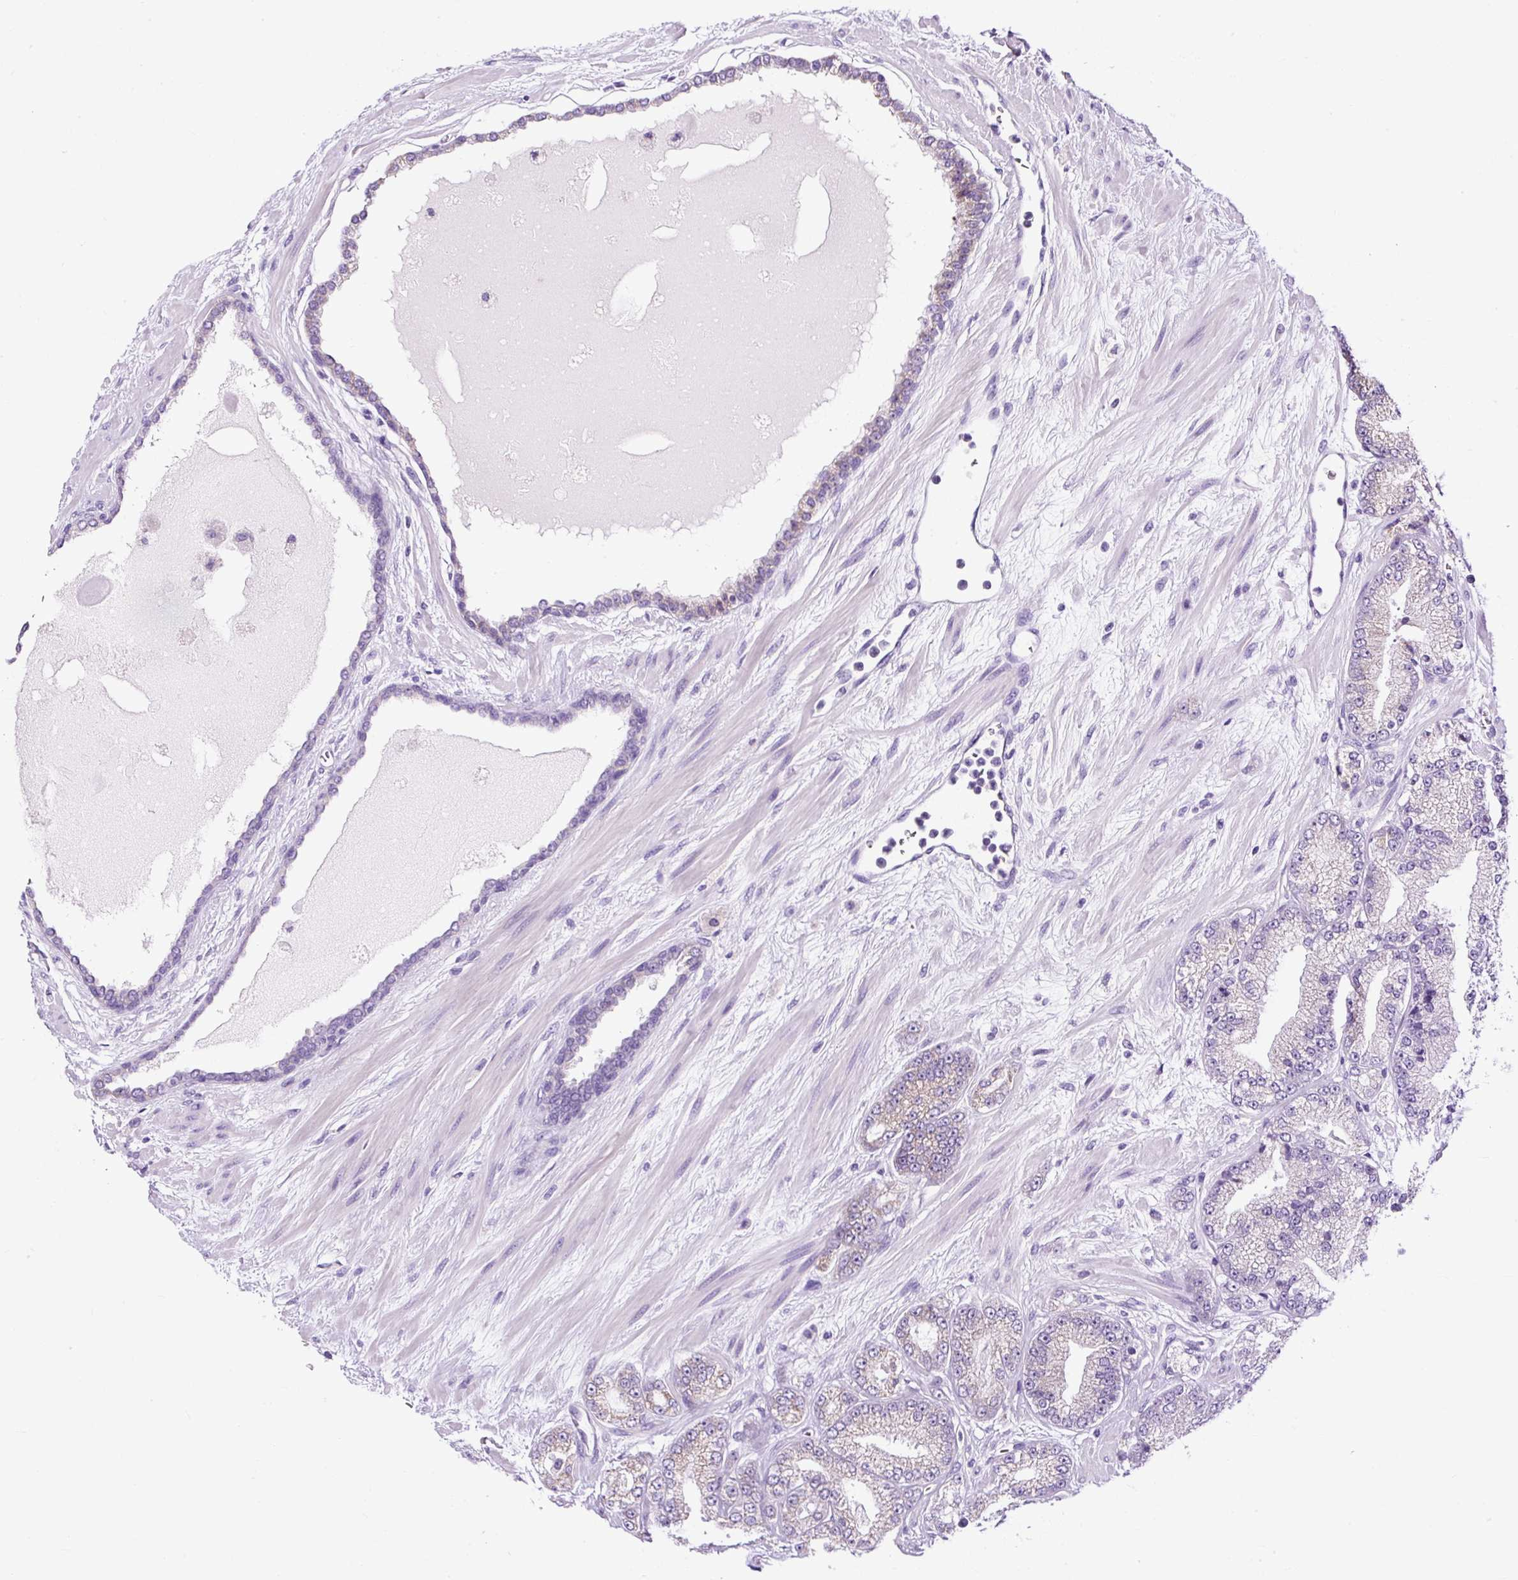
{"staining": {"intensity": "weak", "quantity": "<25%", "location": "cytoplasmic/membranous"}, "tissue": "prostate cancer", "cell_type": "Tumor cells", "image_type": "cancer", "snomed": [{"axis": "morphology", "description": "Adenocarcinoma, High grade"}, {"axis": "topography", "description": "Prostate"}], "caption": "Immunohistochemistry of human high-grade adenocarcinoma (prostate) demonstrates no staining in tumor cells.", "gene": "FMC1", "patient": {"sex": "male", "age": 68}}